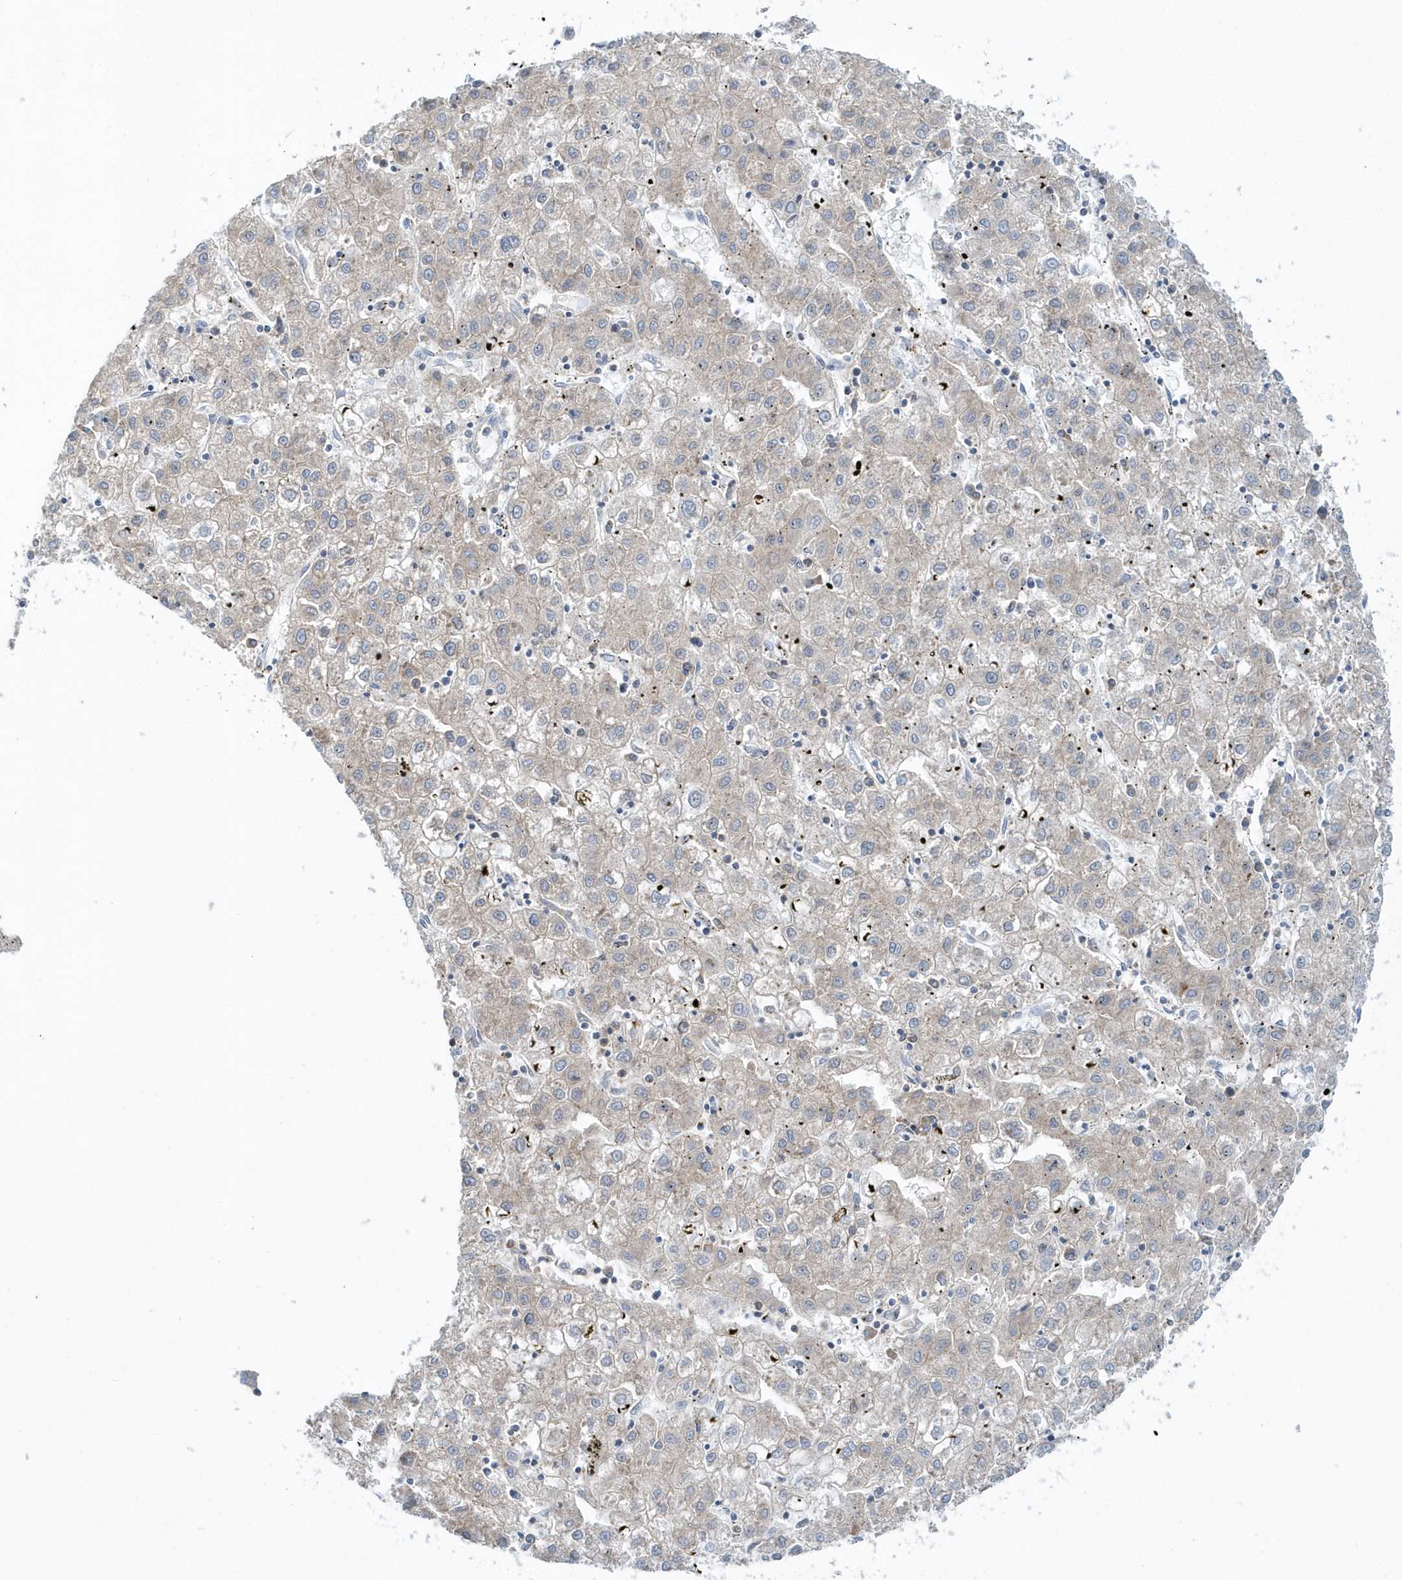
{"staining": {"intensity": "negative", "quantity": "none", "location": "none"}, "tissue": "liver cancer", "cell_type": "Tumor cells", "image_type": "cancer", "snomed": [{"axis": "morphology", "description": "Carcinoma, Hepatocellular, NOS"}, {"axis": "topography", "description": "Liver"}], "caption": "Photomicrograph shows no protein staining in tumor cells of liver hepatocellular carcinoma tissue.", "gene": "EIF3C", "patient": {"sex": "male", "age": 72}}